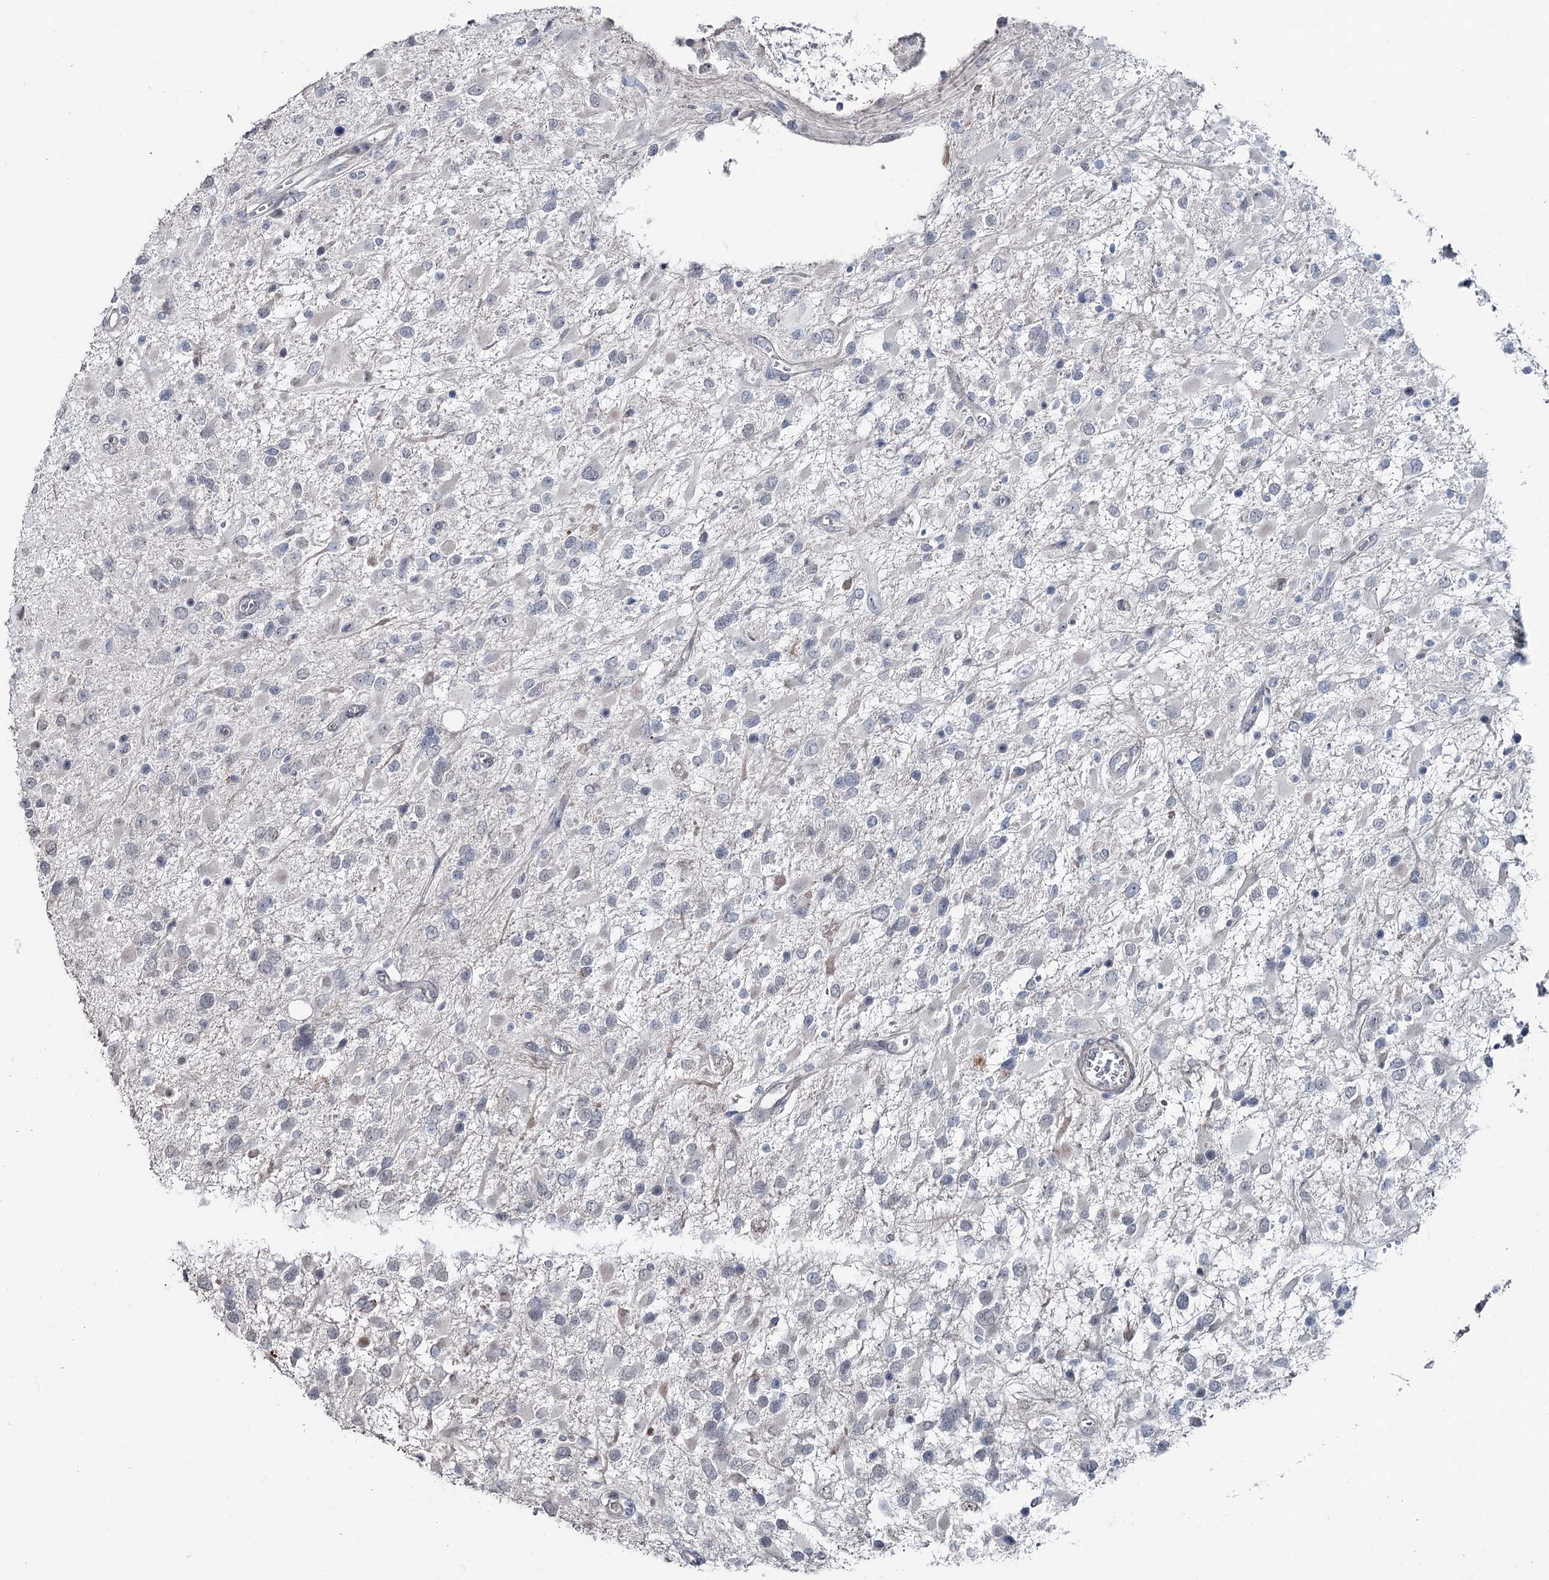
{"staining": {"intensity": "negative", "quantity": "none", "location": "none"}, "tissue": "glioma", "cell_type": "Tumor cells", "image_type": "cancer", "snomed": [{"axis": "morphology", "description": "Glioma, malignant, High grade"}, {"axis": "topography", "description": "Brain"}], "caption": "This is a image of immunohistochemistry staining of glioma, which shows no expression in tumor cells. The staining was performed using DAB (3,3'-diaminobenzidine) to visualize the protein expression in brown, while the nuclei were stained in blue with hematoxylin (Magnification: 20x).", "gene": "FAM120B", "patient": {"sex": "male", "age": 53}}